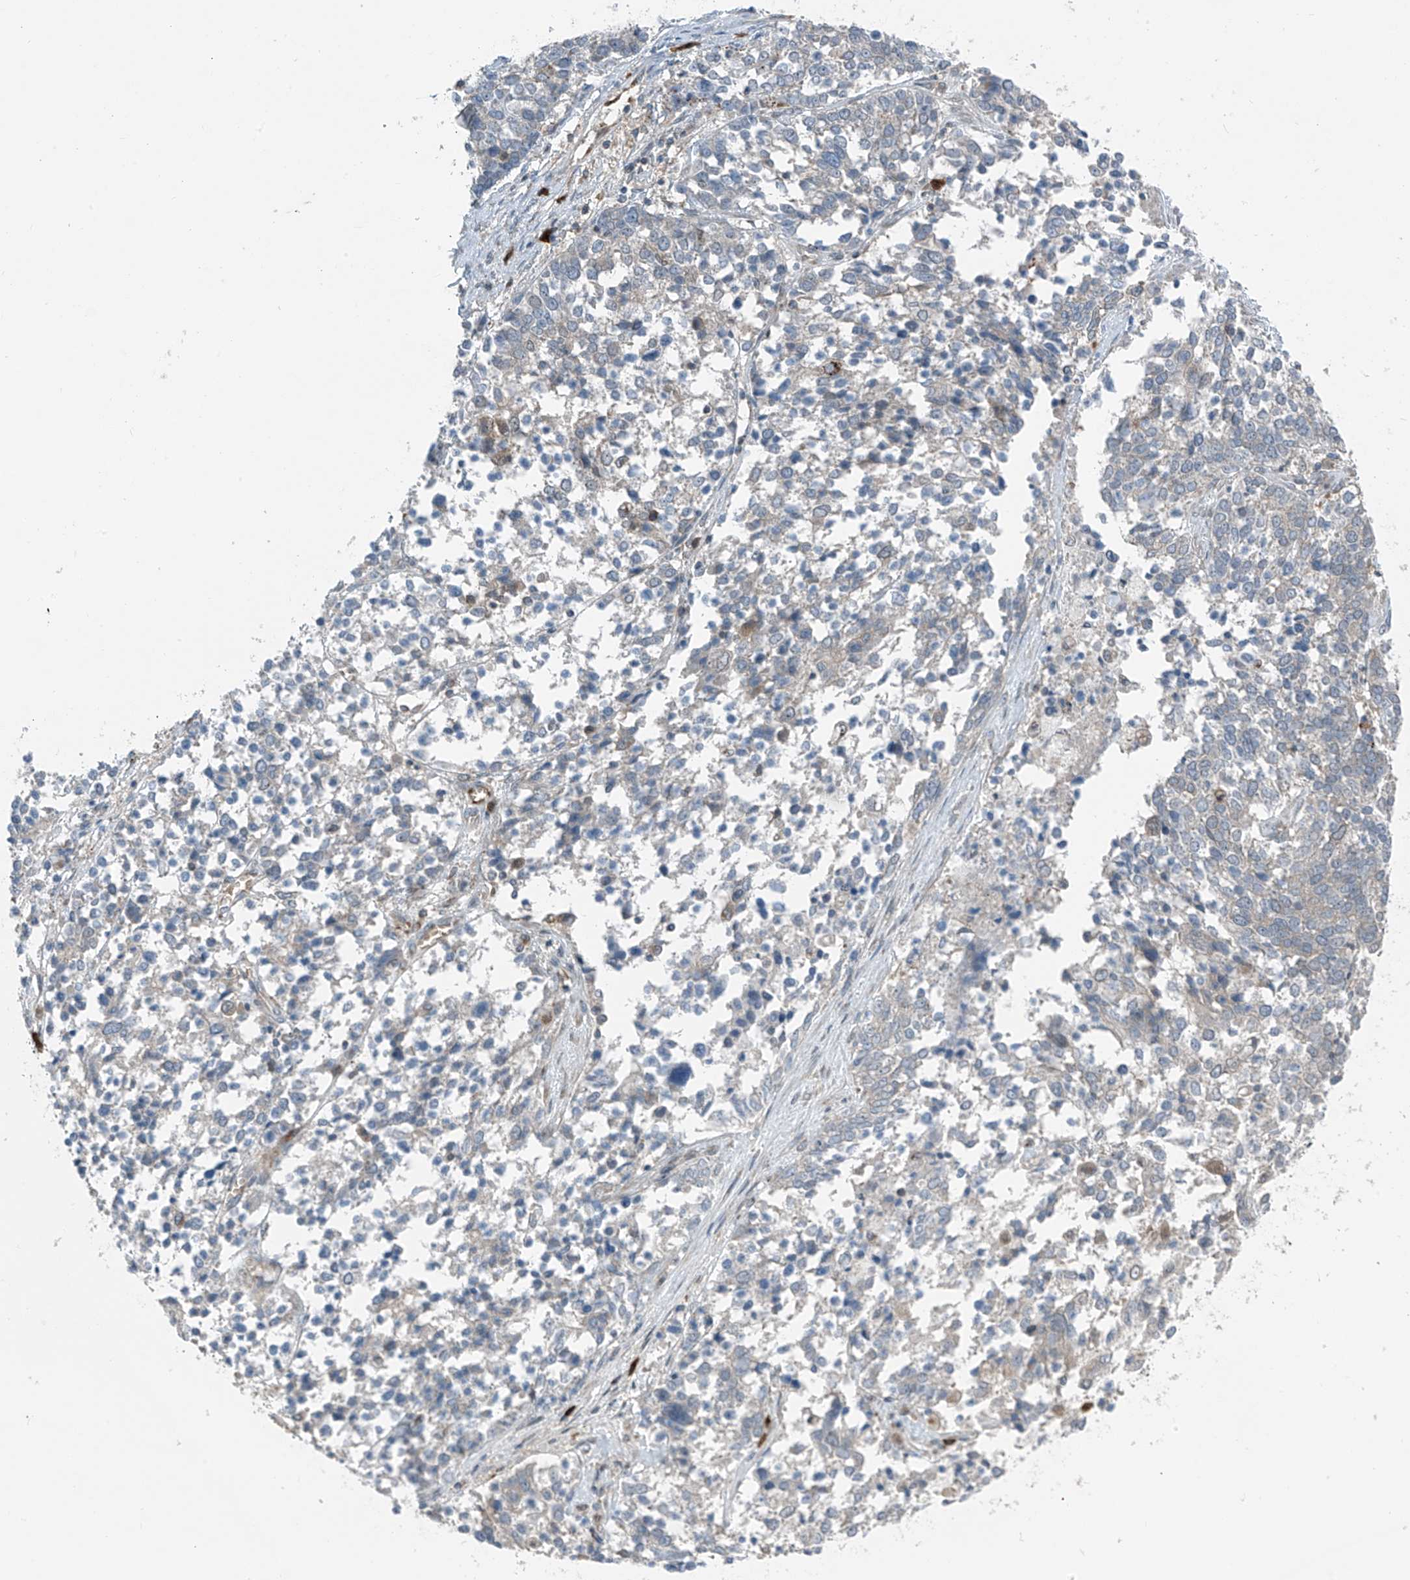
{"staining": {"intensity": "negative", "quantity": "none", "location": "none"}, "tissue": "ovarian cancer", "cell_type": "Tumor cells", "image_type": "cancer", "snomed": [{"axis": "morphology", "description": "Cystadenocarcinoma, serous, NOS"}, {"axis": "topography", "description": "Ovary"}], "caption": "Immunohistochemical staining of ovarian cancer (serous cystadenocarcinoma) reveals no significant expression in tumor cells. The staining was performed using DAB to visualize the protein expression in brown, while the nuclei were stained in blue with hematoxylin (Magnification: 20x).", "gene": "SLC12A6", "patient": {"sex": "female", "age": 44}}